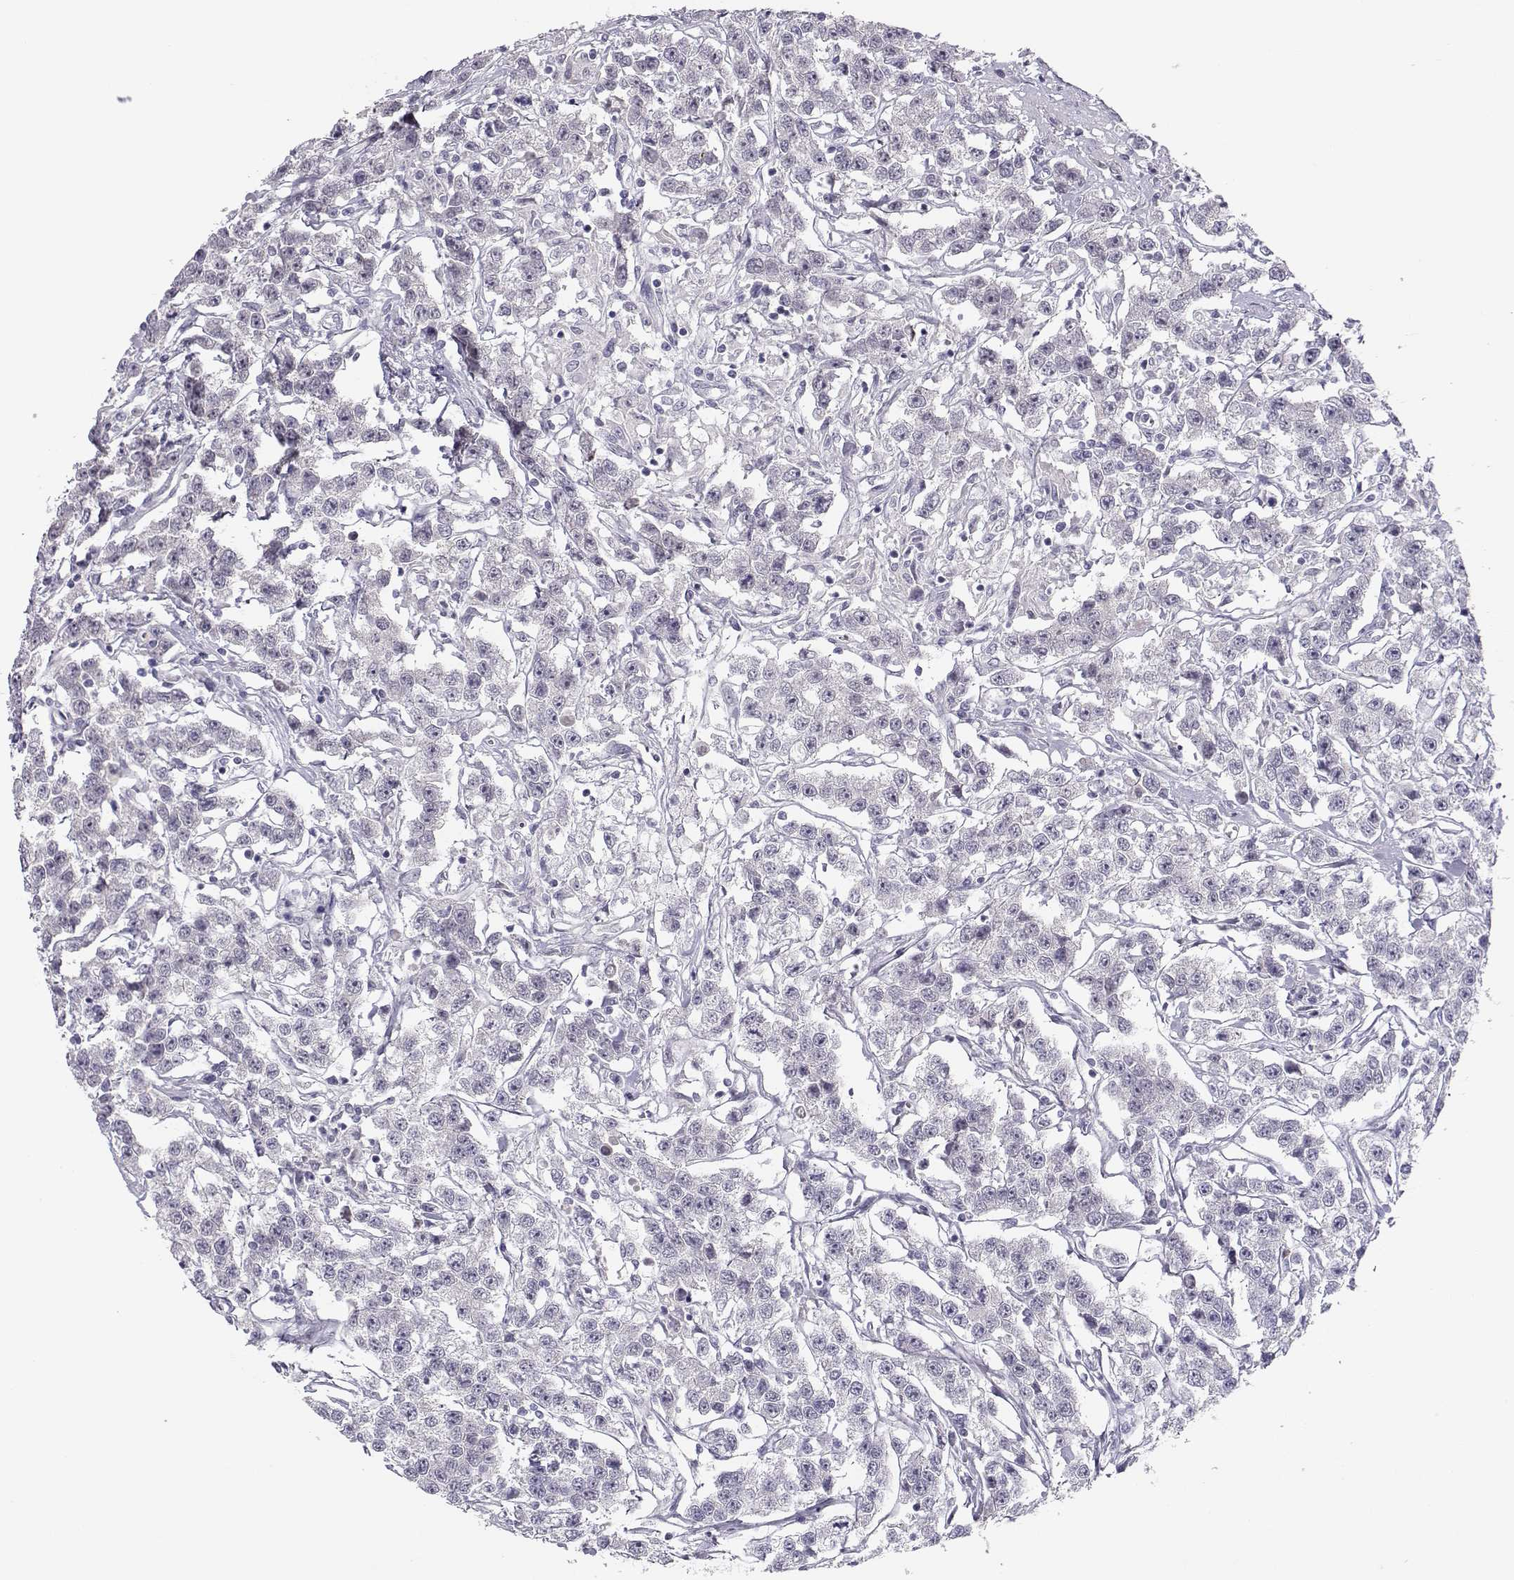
{"staining": {"intensity": "negative", "quantity": "none", "location": "none"}, "tissue": "testis cancer", "cell_type": "Tumor cells", "image_type": "cancer", "snomed": [{"axis": "morphology", "description": "Seminoma, NOS"}, {"axis": "topography", "description": "Testis"}], "caption": "Histopathology image shows no significant protein expression in tumor cells of seminoma (testis).", "gene": "TTC26", "patient": {"sex": "male", "age": 59}}